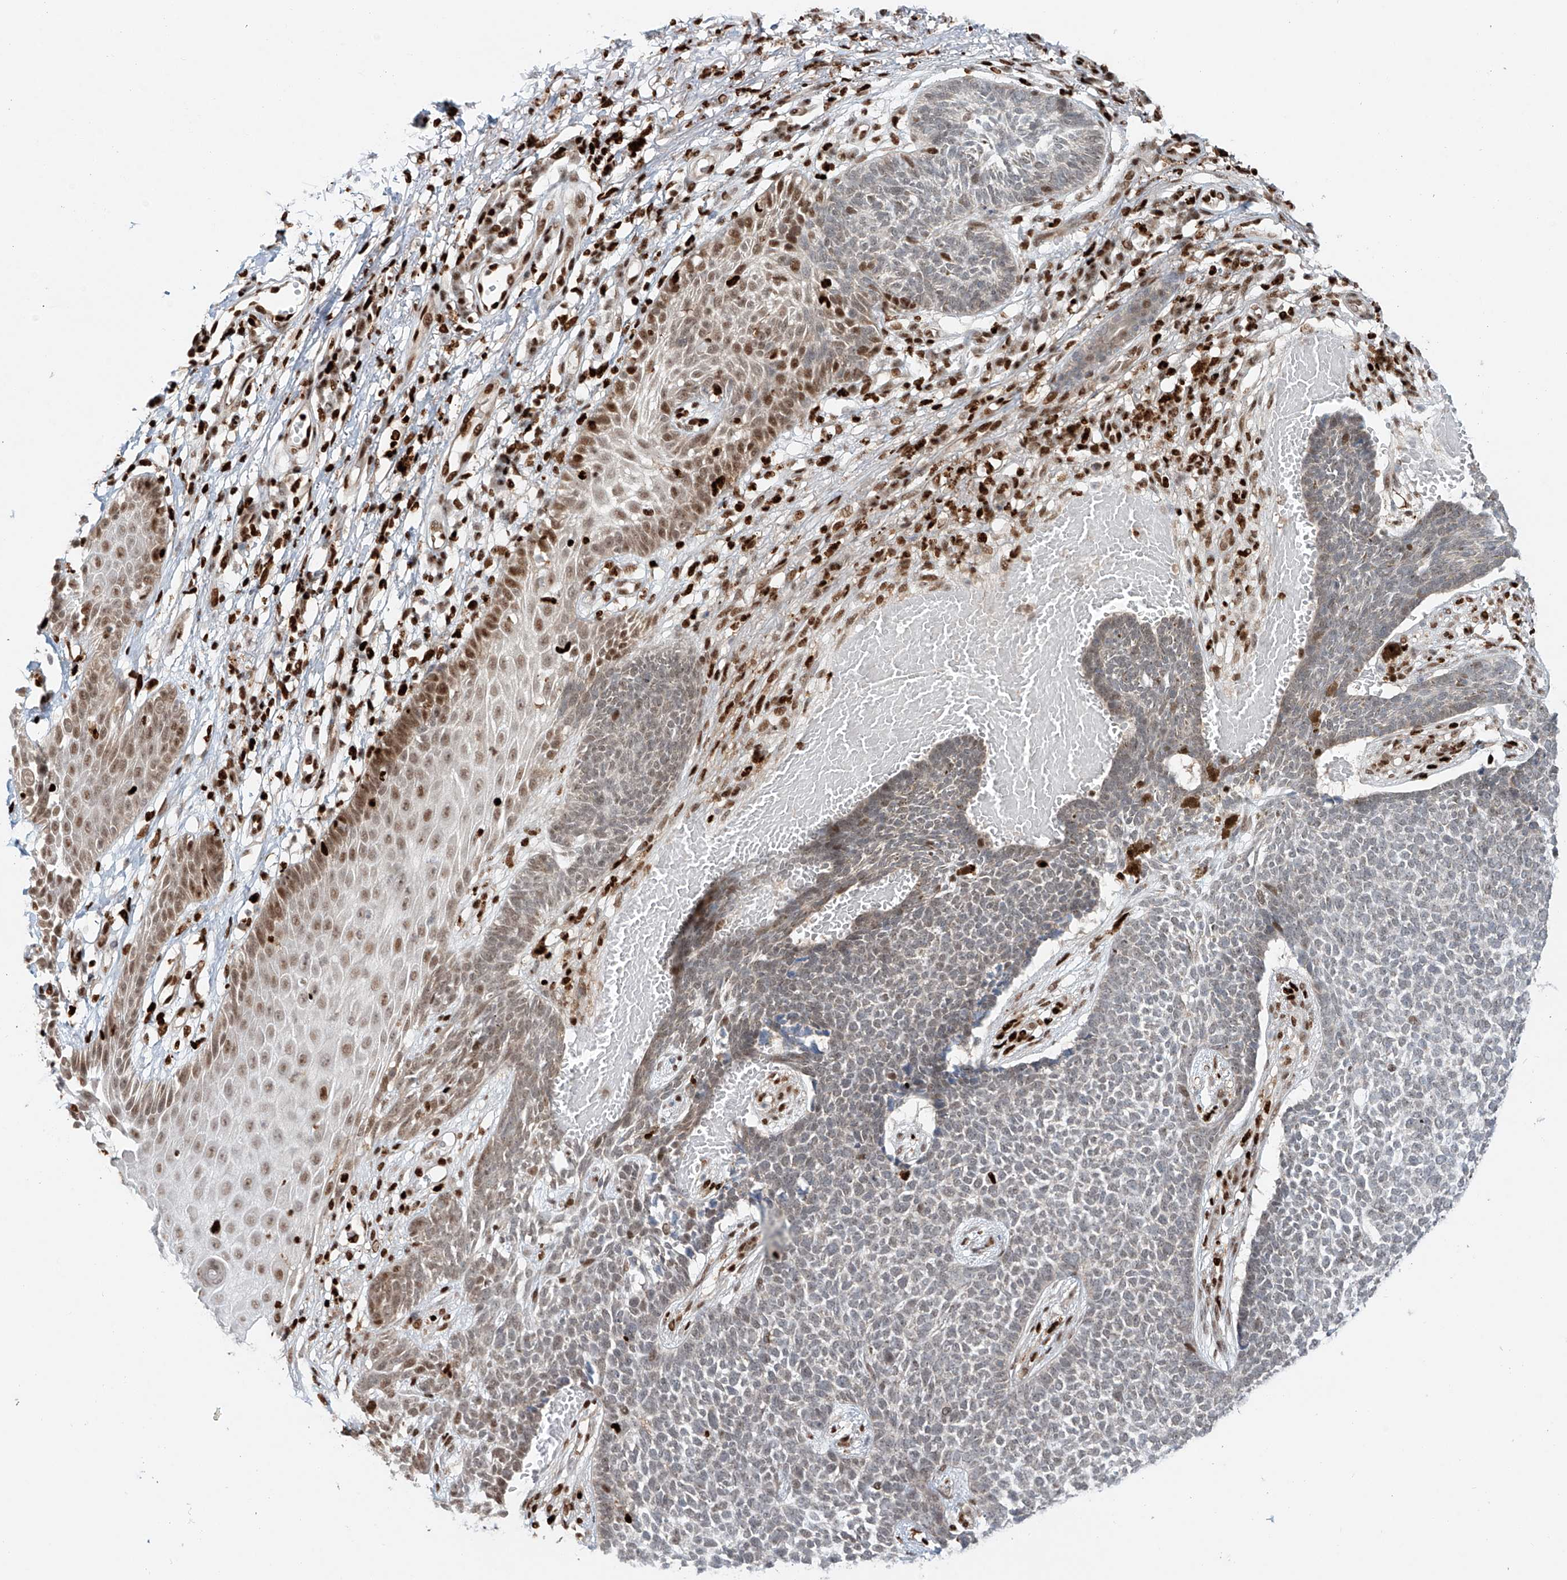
{"staining": {"intensity": "weak", "quantity": "<25%", "location": "nuclear"}, "tissue": "skin cancer", "cell_type": "Tumor cells", "image_type": "cancer", "snomed": [{"axis": "morphology", "description": "Basal cell carcinoma"}, {"axis": "topography", "description": "Skin"}], "caption": "Tumor cells show no significant positivity in skin basal cell carcinoma. Nuclei are stained in blue.", "gene": "DZIP1L", "patient": {"sex": "female", "age": 84}}